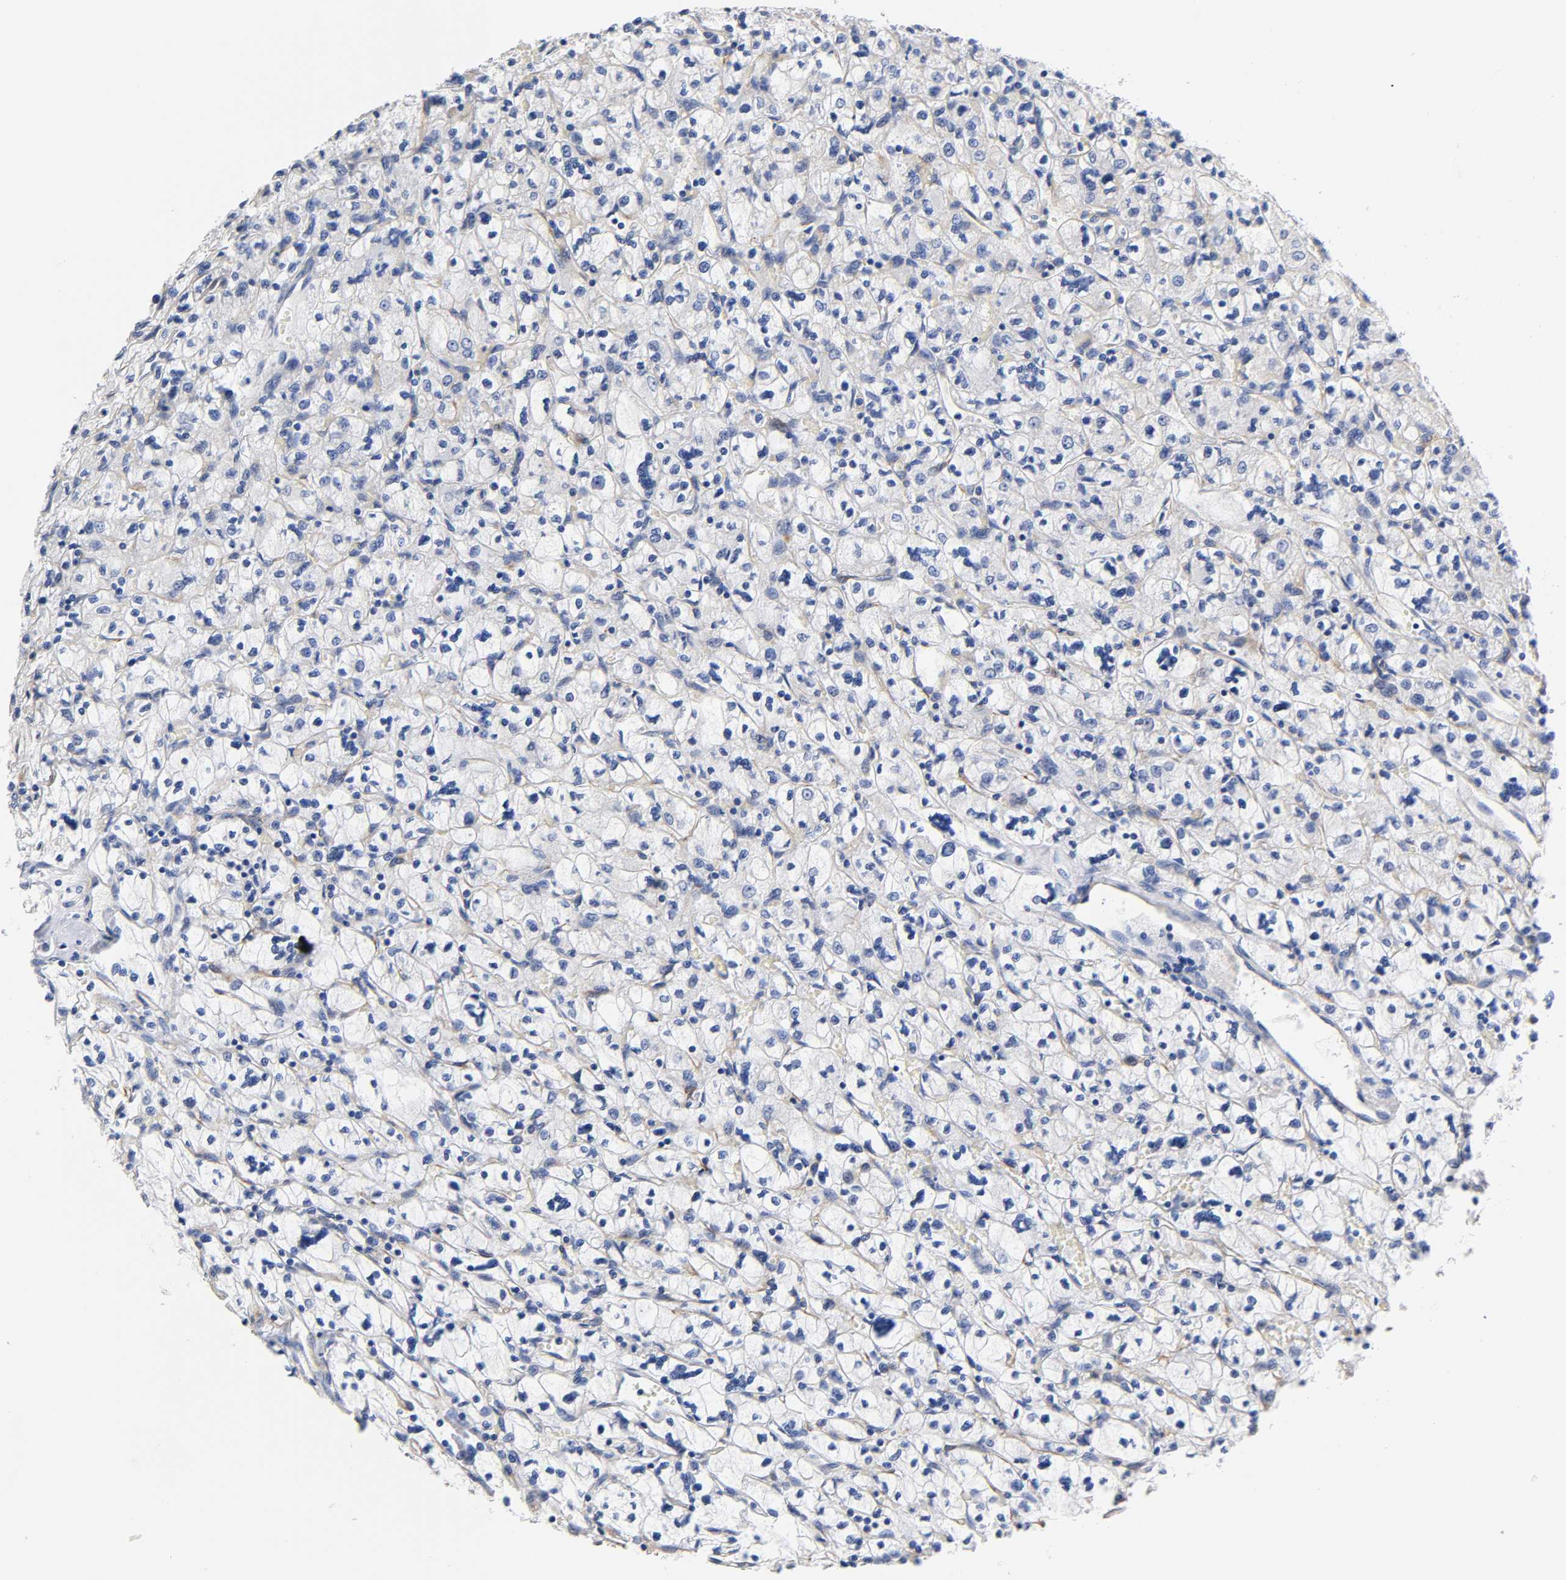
{"staining": {"intensity": "negative", "quantity": "none", "location": "none"}, "tissue": "renal cancer", "cell_type": "Tumor cells", "image_type": "cancer", "snomed": [{"axis": "morphology", "description": "Adenocarcinoma, NOS"}, {"axis": "topography", "description": "Kidney"}], "caption": "Protein analysis of renal cancer (adenocarcinoma) reveals no significant positivity in tumor cells.", "gene": "SPTAN1", "patient": {"sex": "female", "age": 83}}